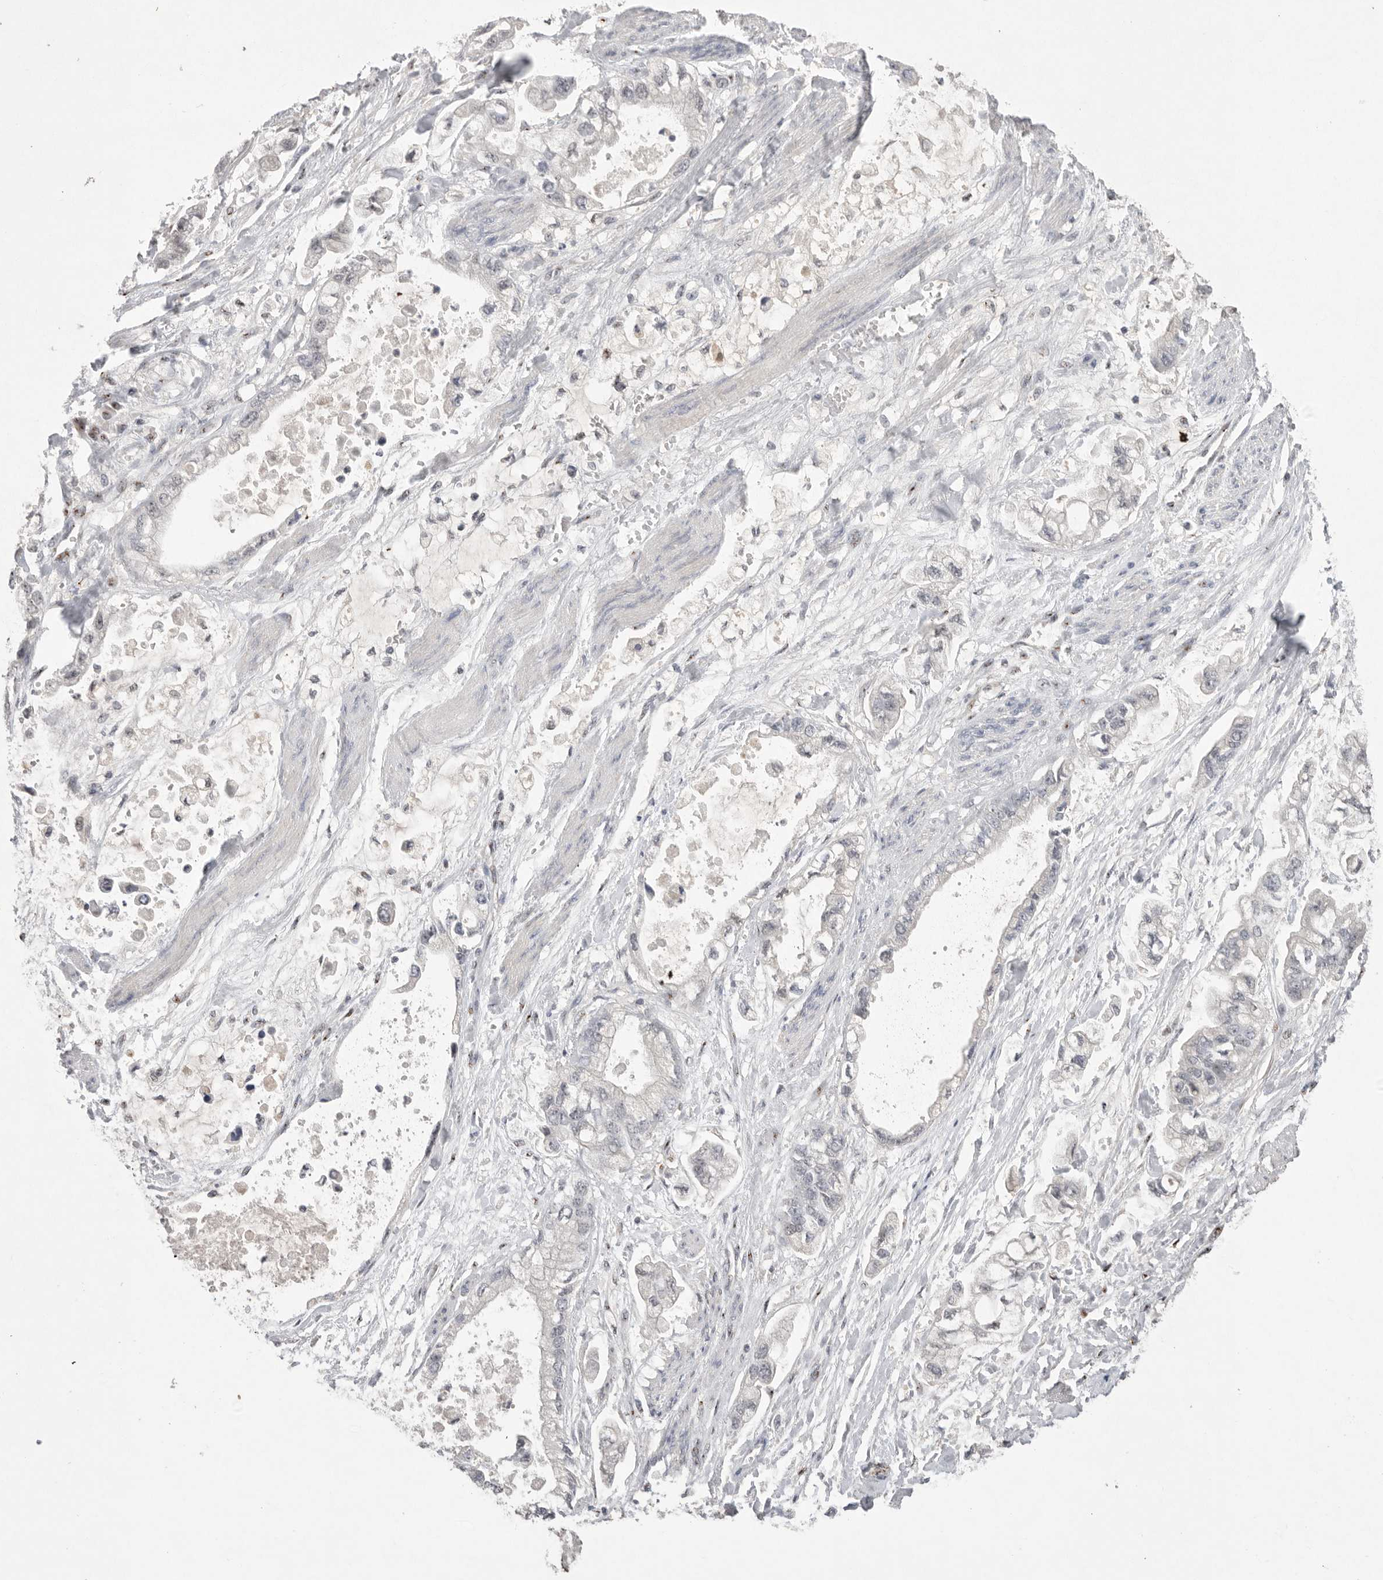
{"staining": {"intensity": "negative", "quantity": "none", "location": "none"}, "tissue": "stomach cancer", "cell_type": "Tumor cells", "image_type": "cancer", "snomed": [{"axis": "morphology", "description": "Normal tissue, NOS"}, {"axis": "morphology", "description": "Adenocarcinoma, NOS"}, {"axis": "topography", "description": "Stomach"}], "caption": "Stomach cancer stained for a protein using immunohistochemistry (IHC) exhibits no staining tumor cells.", "gene": "HUS1", "patient": {"sex": "male", "age": 62}}